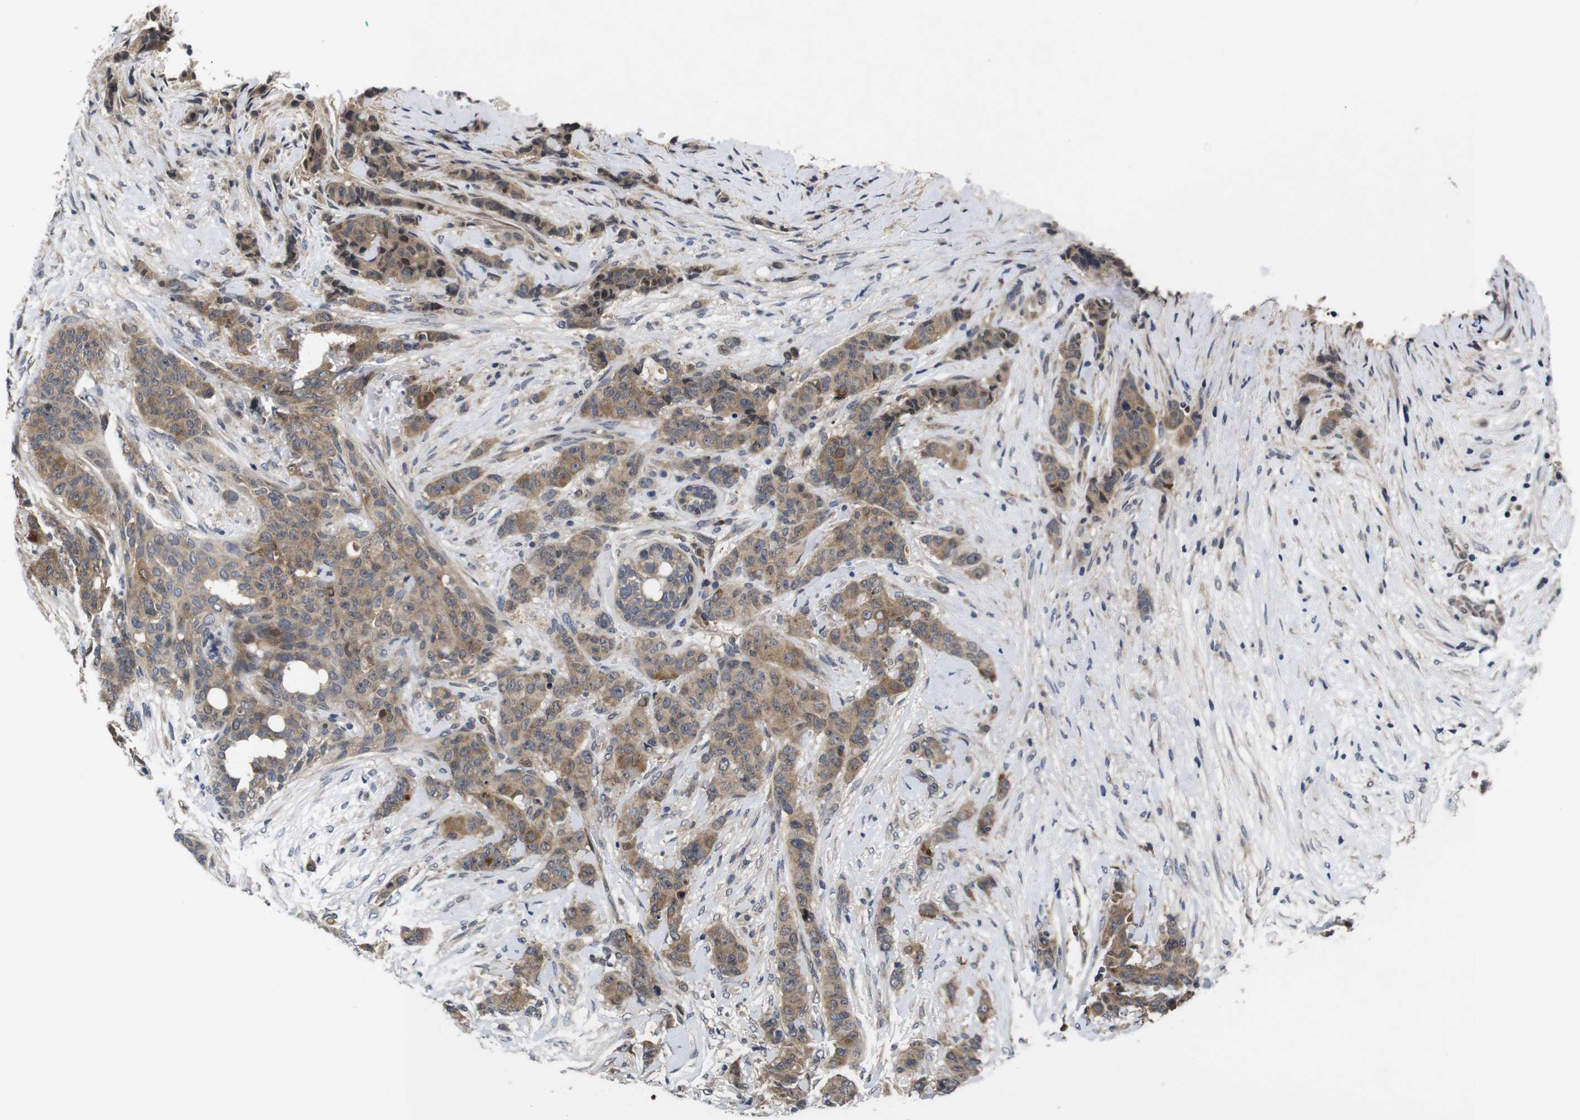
{"staining": {"intensity": "moderate", "quantity": ">75%", "location": "cytoplasmic/membranous"}, "tissue": "breast cancer", "cell_type": "Tumor cells", "image_type": "cancer", "snomed": [{"axis": "morphology", "description": "Duct carcinoma"}, {"axis": "topography", "description": "Breast"}], "caption": "Protein staining exhibits moderate cytoplasmic/membranous expression in approximately >75% of tumor cells in intraductal carcinoma (breast).", "gene": "ZBTB46", "patient": {"sex": "female", "age": 40}}